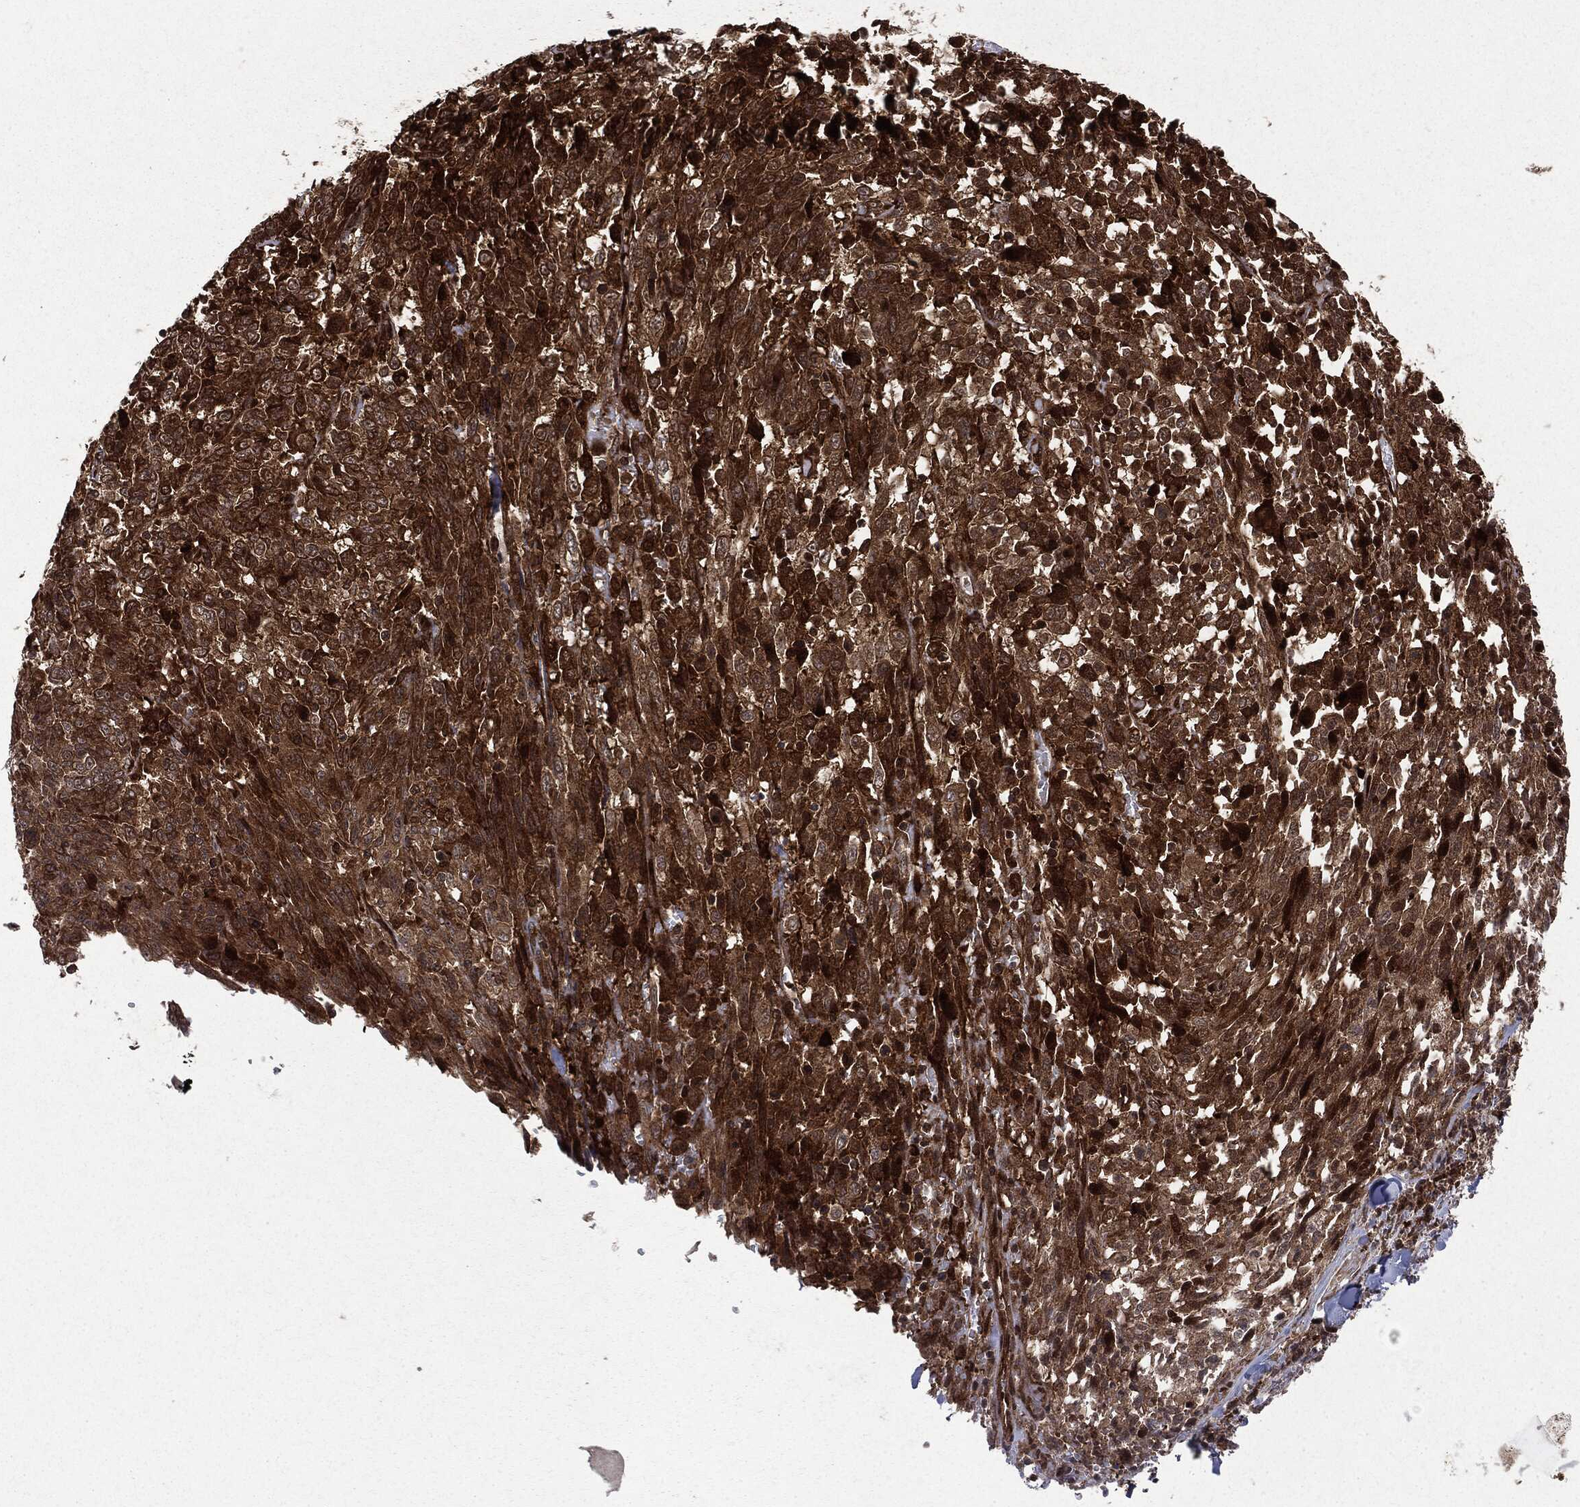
{"staining": {"intensity": "strong", "quantity": ">75%", "location": "cytoplasmic/membranous"}, "tissue": "melanoma", "cell_type": "Tumor cells", "image_type": "cancer", "snomed": [{"axis": "morphology", "description": "Malignant melanoma, NOS"}, {"axis": "topography", "description": "Skin"}], "caption": "An image of malignant melanoma stained for a protein displays strong cytoplasmic/membranous brown staining in tumor cells. (brown staining indicates protein expression, while blue staining denotes nuclei).", "gene": "OTUB1", "patient": {"sex": "female", "age": 91}}